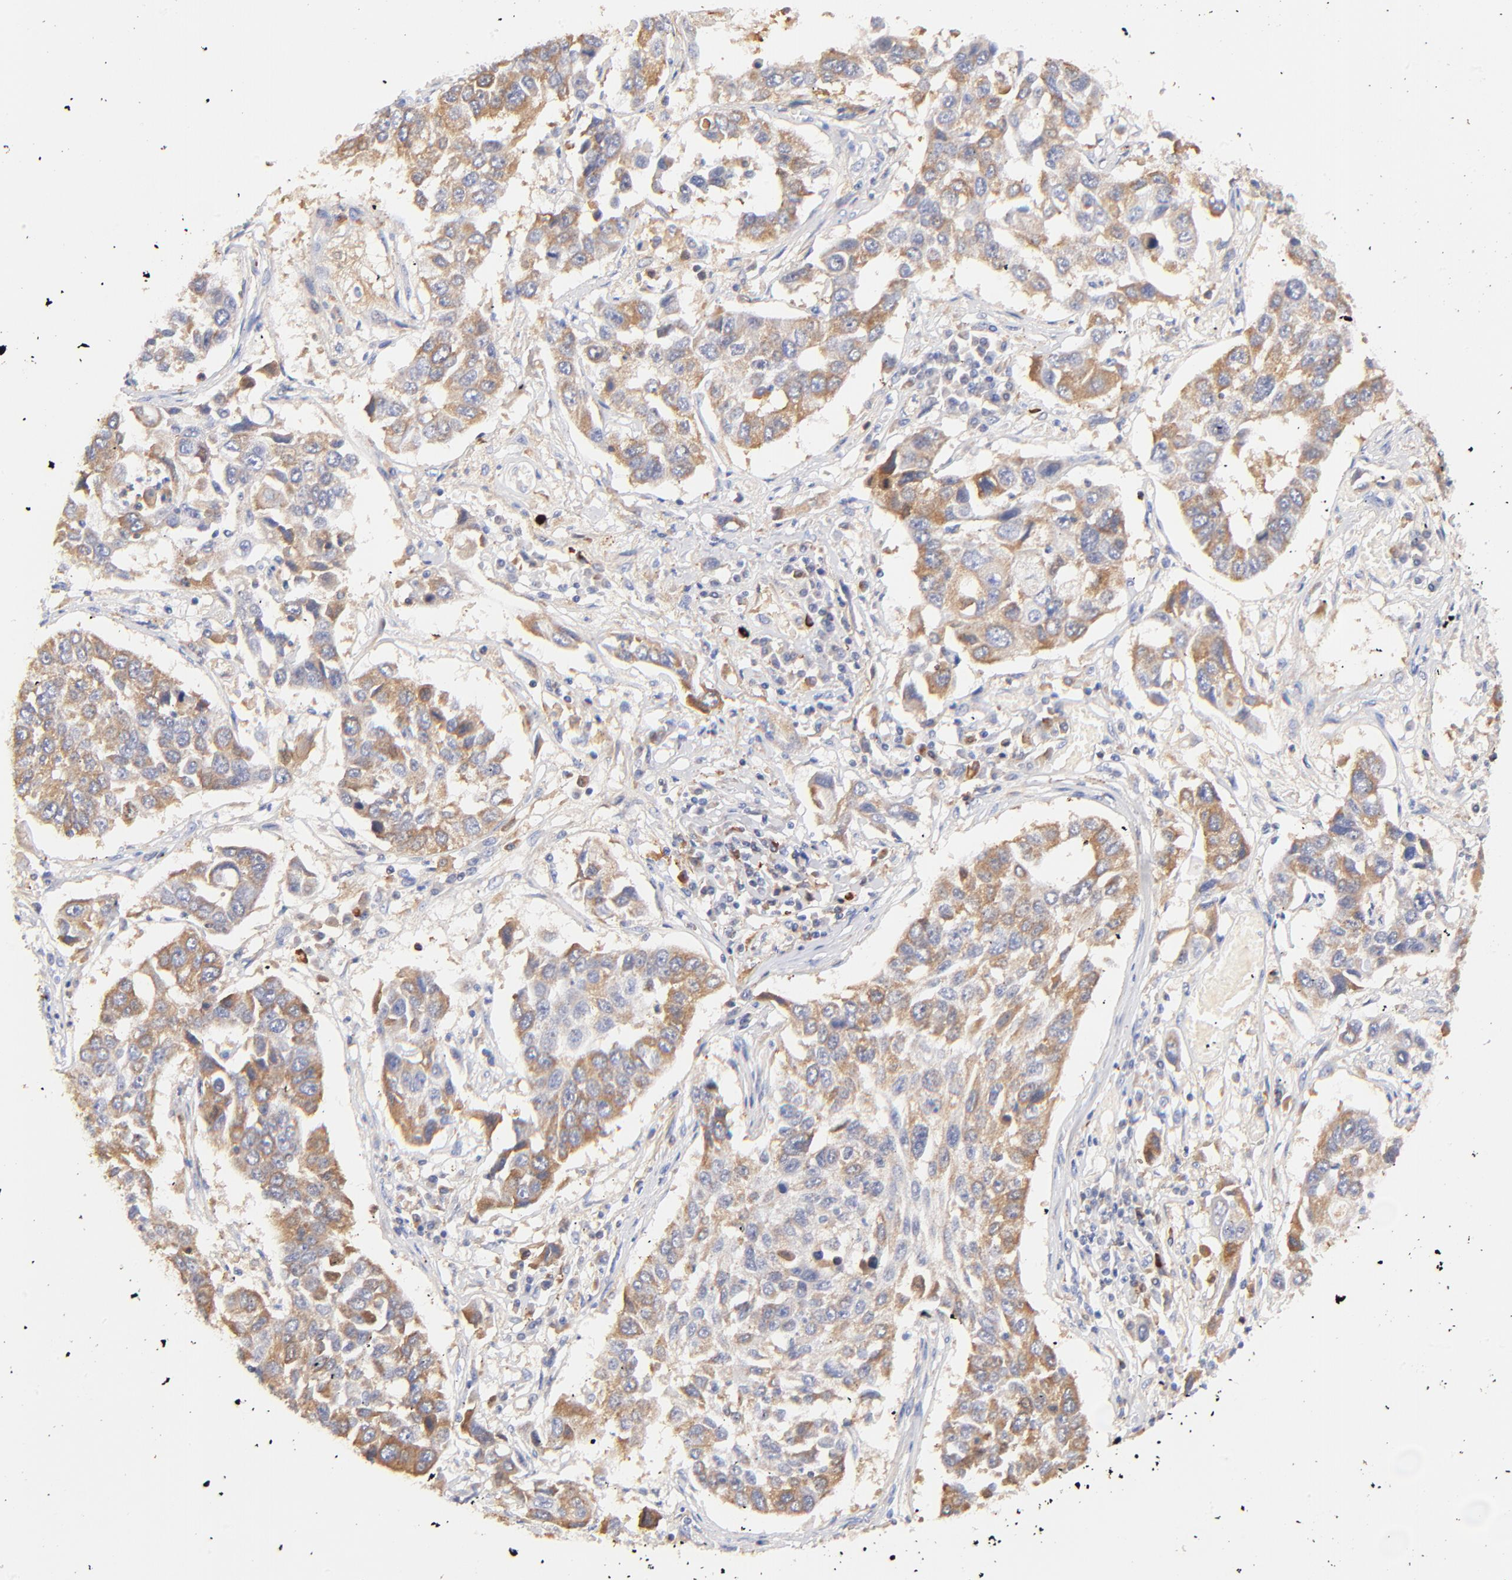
{"staining": {"intensity": "moderate", "quantity": ">75%", "location": "cytoplasmic/membranous"}, "tissue": "lung cancer", "cell_type": "Tumor cells", "image_type": "cancer", "snomed": [{"axis": "morphology", "description": "Squamous cell carcinoma, NOS"}, {"axis": "topography", "description": "Lung"}], "caption": "This micrograph reveals IHC staining of human lung cancer (squamous cell carcinoma), with medium moderate cytoplasmic/membranous staining in about >75% of tumor cells.", "gene": "IGLV7-43", "patient": {"sex": "male", "age": 71}}